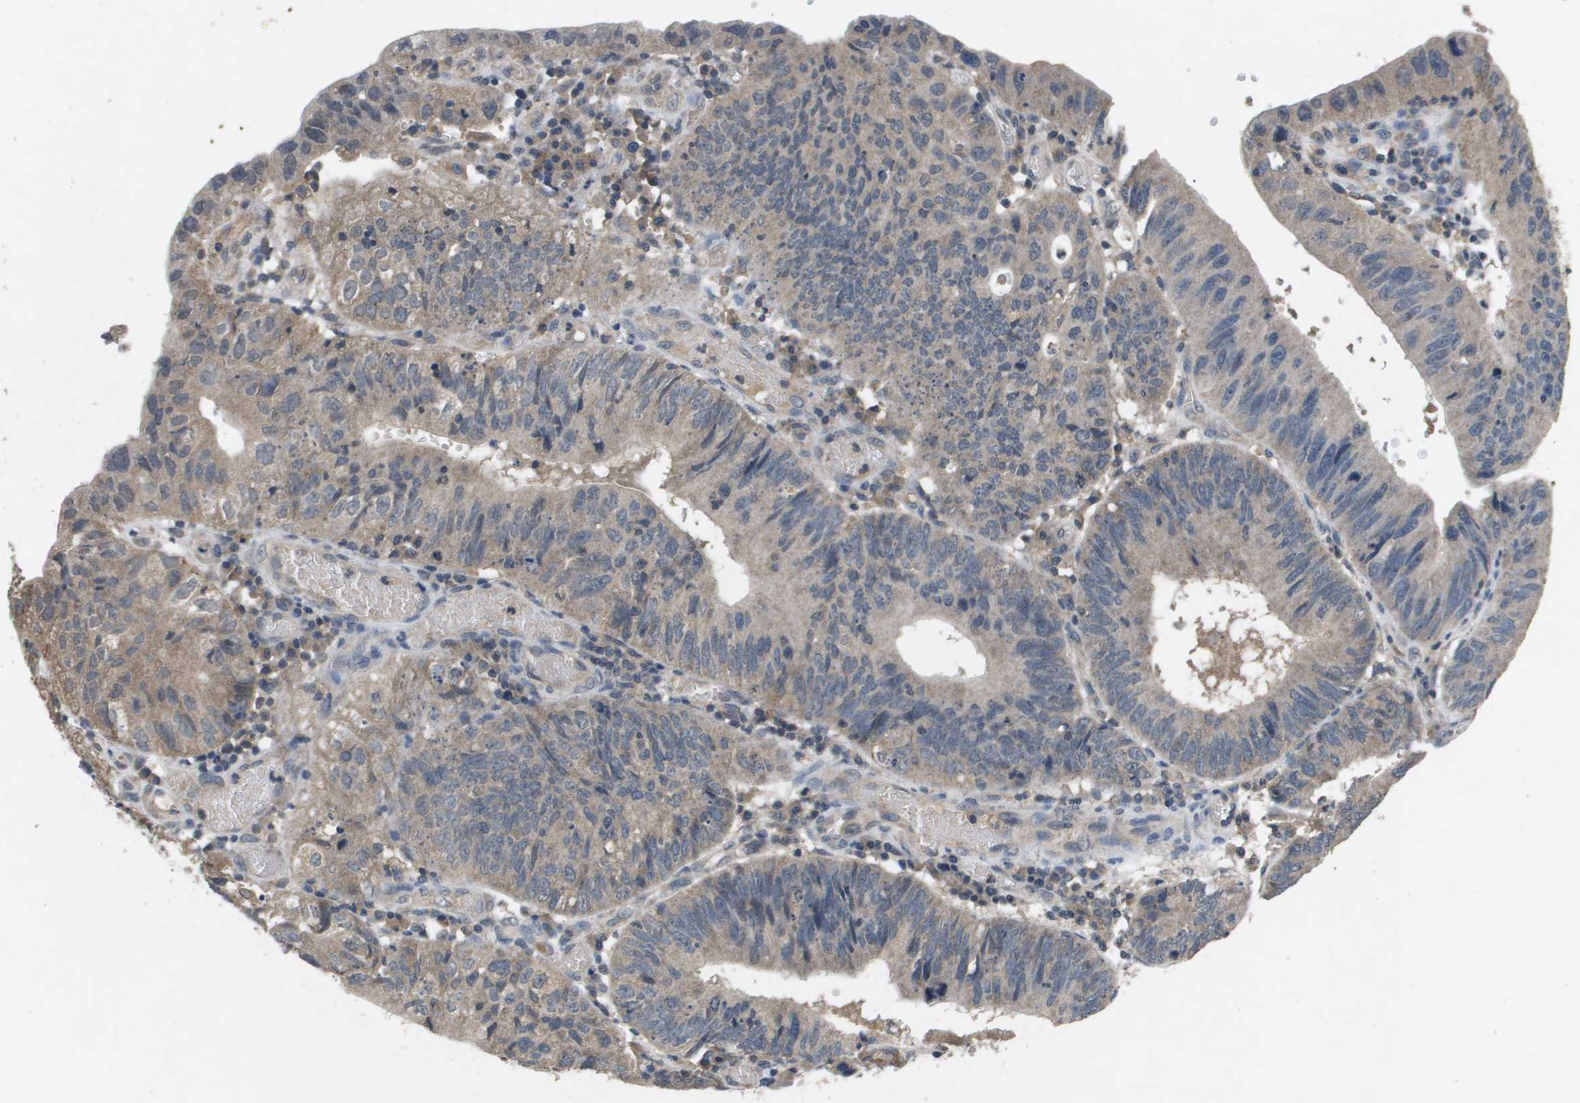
{"staining": {"intensity": "weak", "quantity": "25%-75%", "location": "cytoplasmic/membranous"}, "tissue": "stomach cancer", "cell_type": "Tumor cells", "image_type": "cancer", "snomed": [{"axis": "morphology", "description": "Adenocarcinoma, NOS"}, {"axis": "topography", "description": "Stomach"}], "caption": "Protein staining of stomach cancer tissue reveals weak cytoplasmic/membranous expression in about 25%-75% of tumor cells. (IHC, brightfield microscopy, high magnification).", "gene": "PROC", "patient": {"sex": "male", "age": 59}}